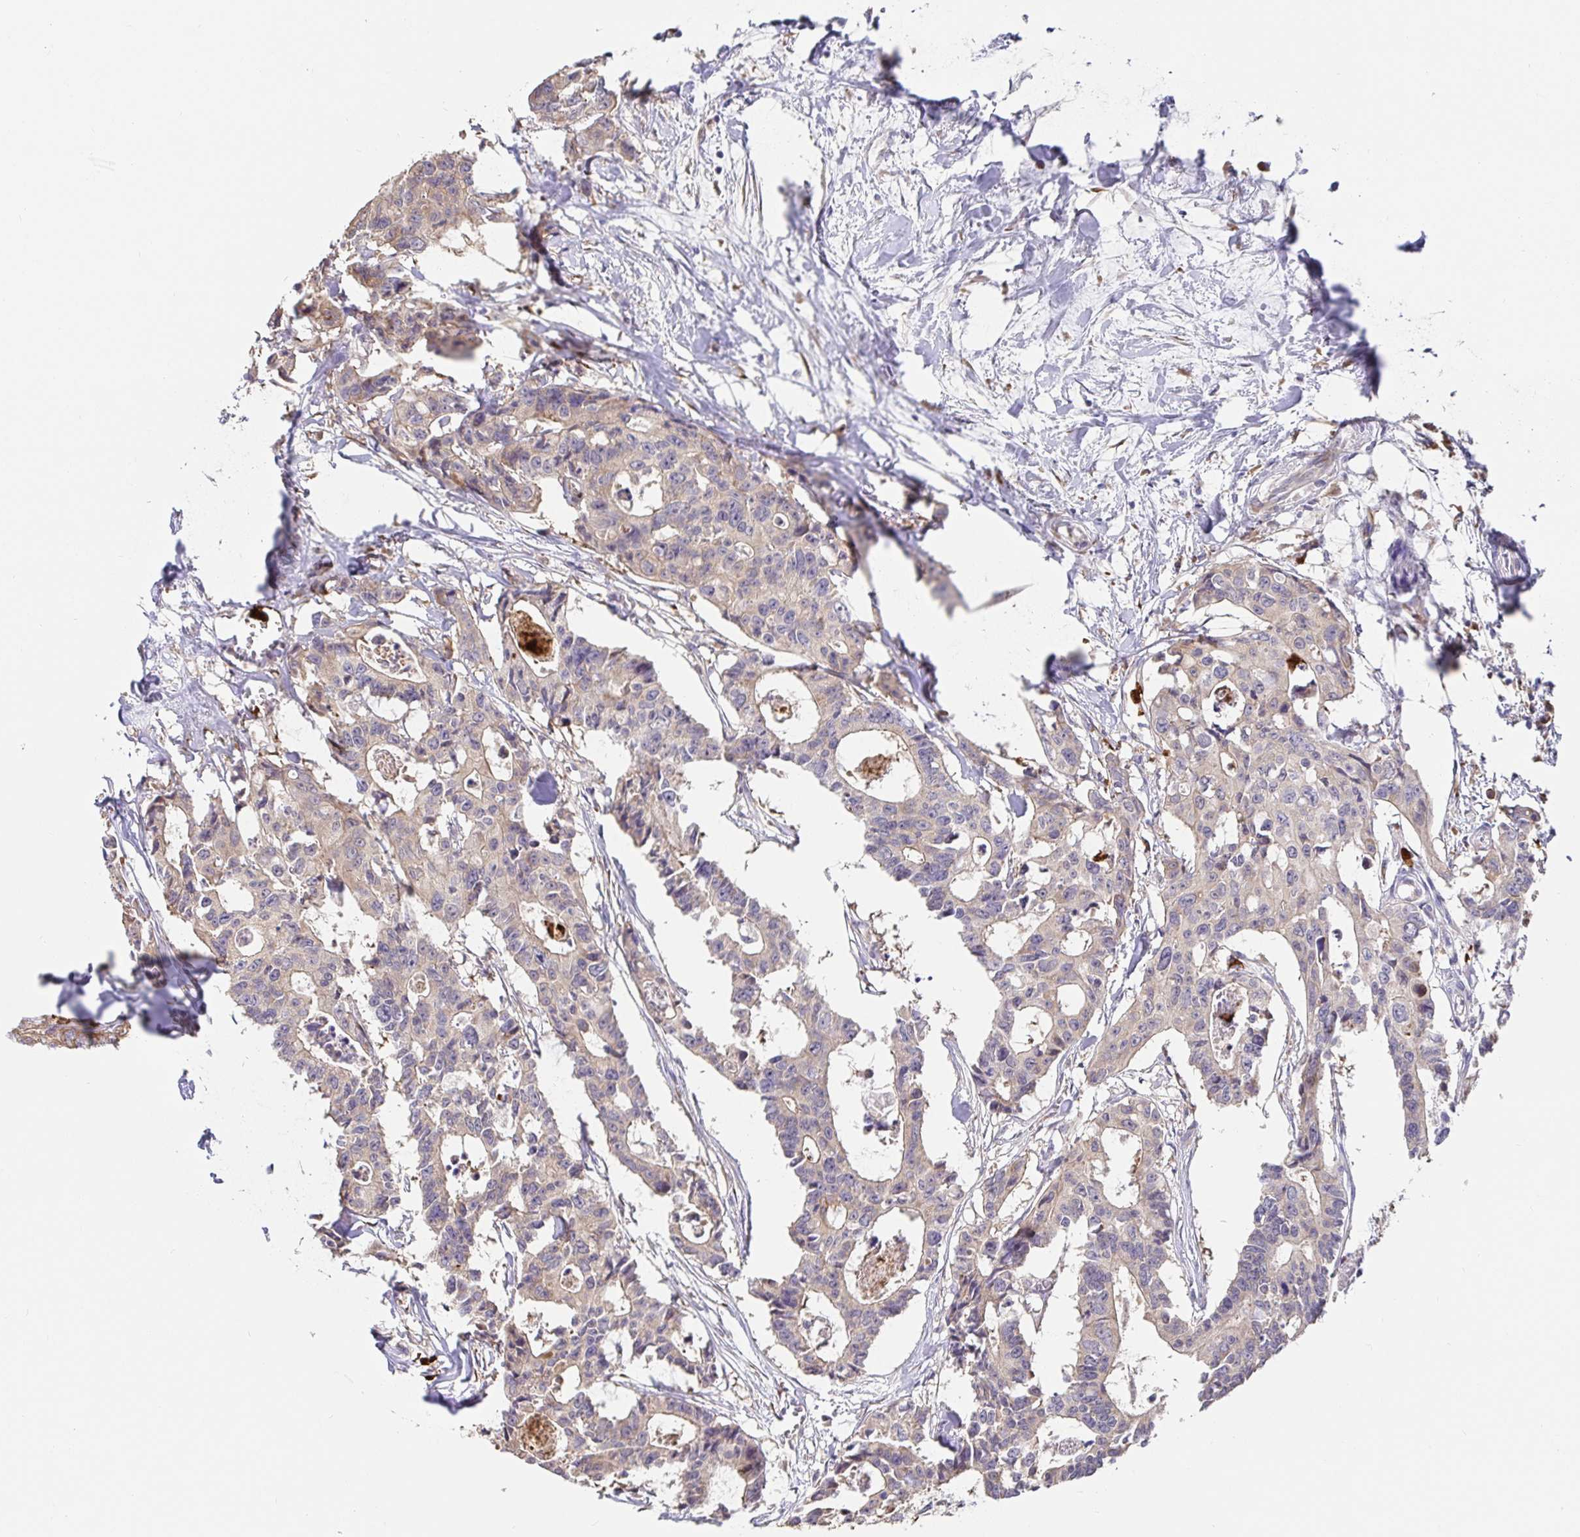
{"staining": {"intensity": "weak", "quantity": "<25%", "location": "cytoplasmic/membranous"}, "tissue": "colorectal cancer", "cell_type": "Tumor cells", "image_type": "cancer", "snomed": [{"axis": "morphology", "description": "Adenocarcinoma, NOS"}, {"axis": "topography", "description": "Rectum"}], "caption": "This is an IHC micrograph of colorectal adenocarcinoma. There is no staining in tumor cells.", "gene": "PDPK1", "patient": {"sex": "male", "age": 57}}